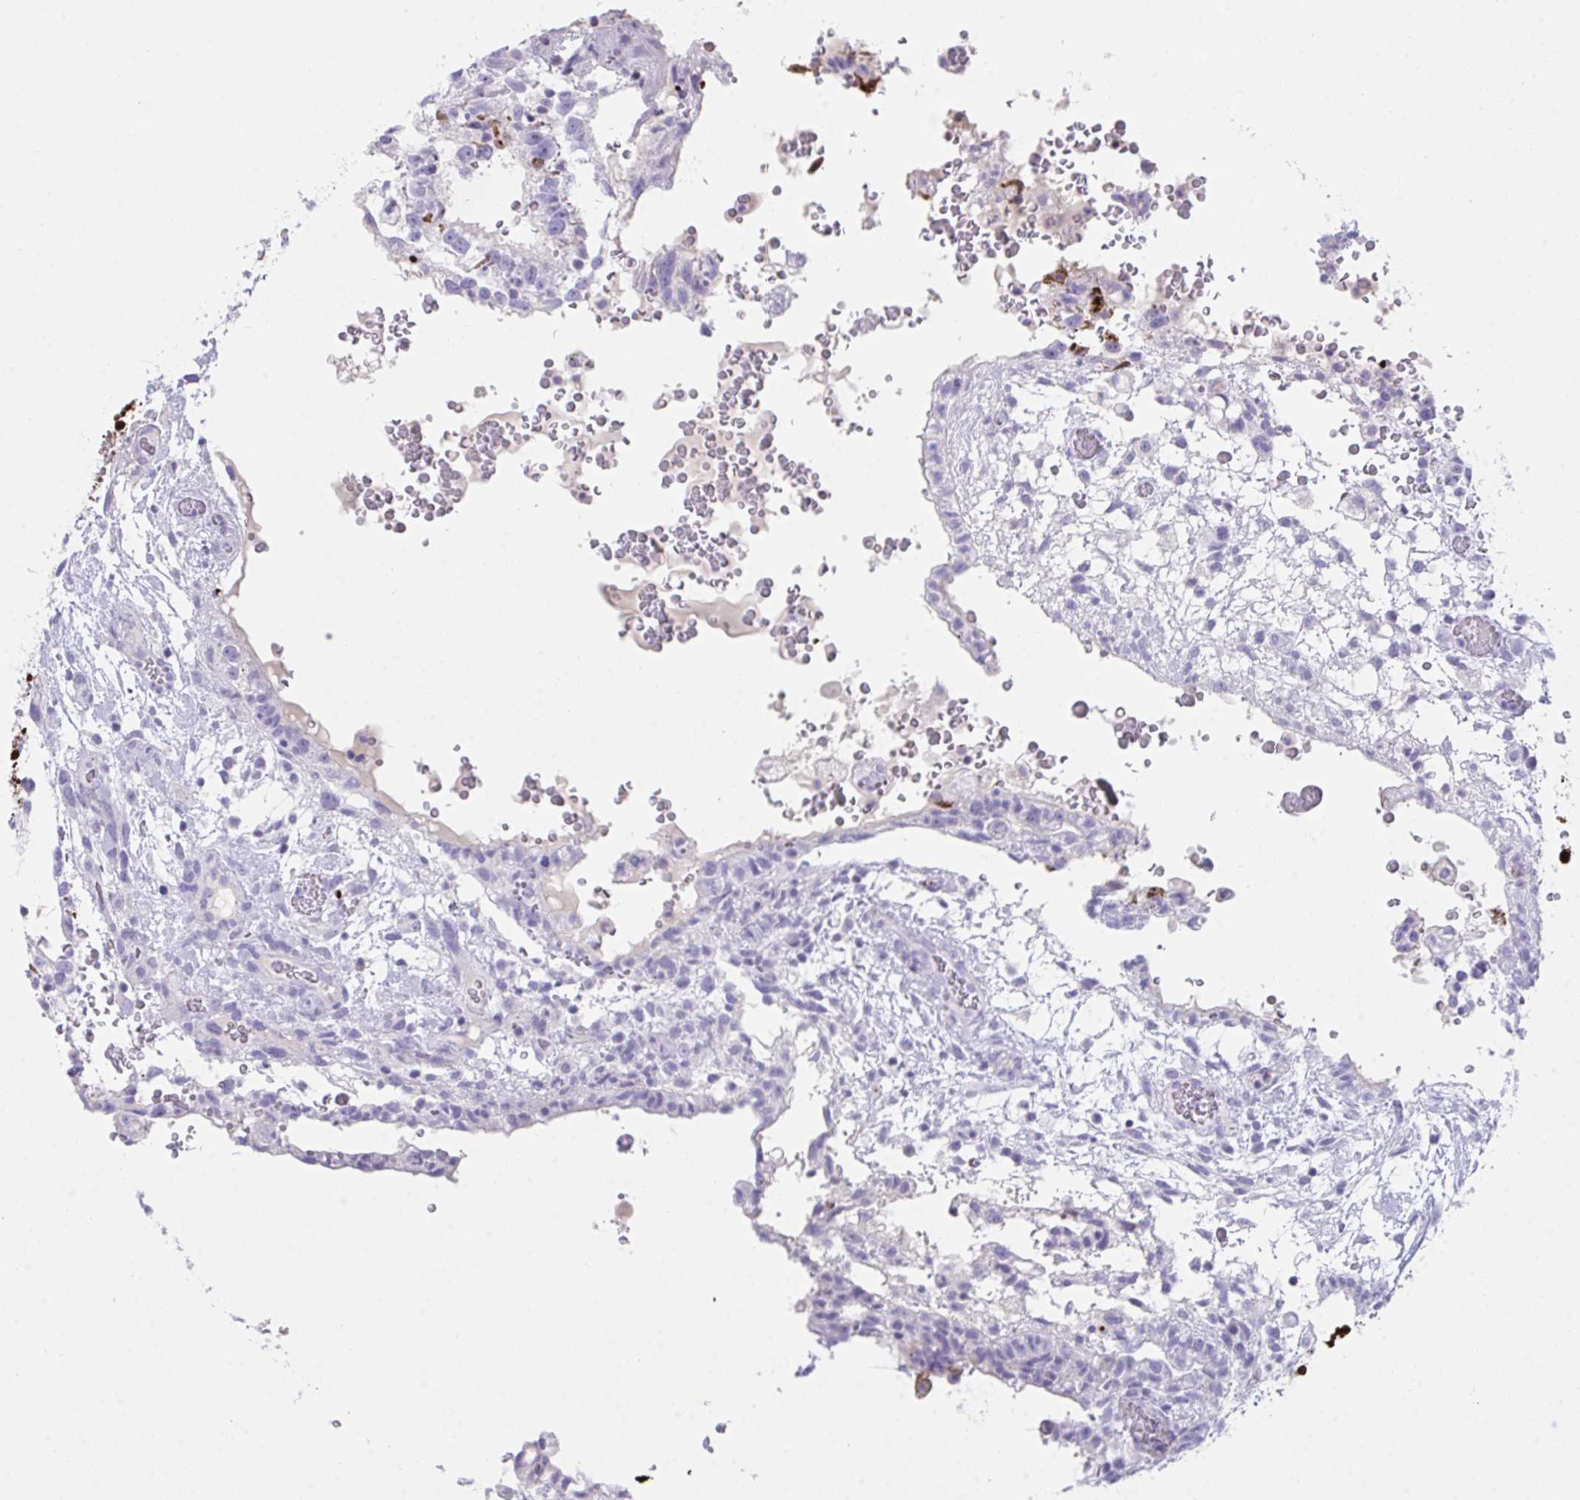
{"staining": {"intensity": "negative", "quantity": "none", "location": "none"}, "tissue": "testis cancer", "cell_type": "Tumor cells", "image_type": "cancer", "snomed": [{"axis": "morphology", "description": "Carcinoma, Embryonal, NOS"}, {"axis": "topography", "description": "Testis"}], "caption": "The image demonstrates no staining of tumor cells in testis embryonal carcinoma.", "gene": "KMT2E", "patient": {"sex": "male", "age": 32}}